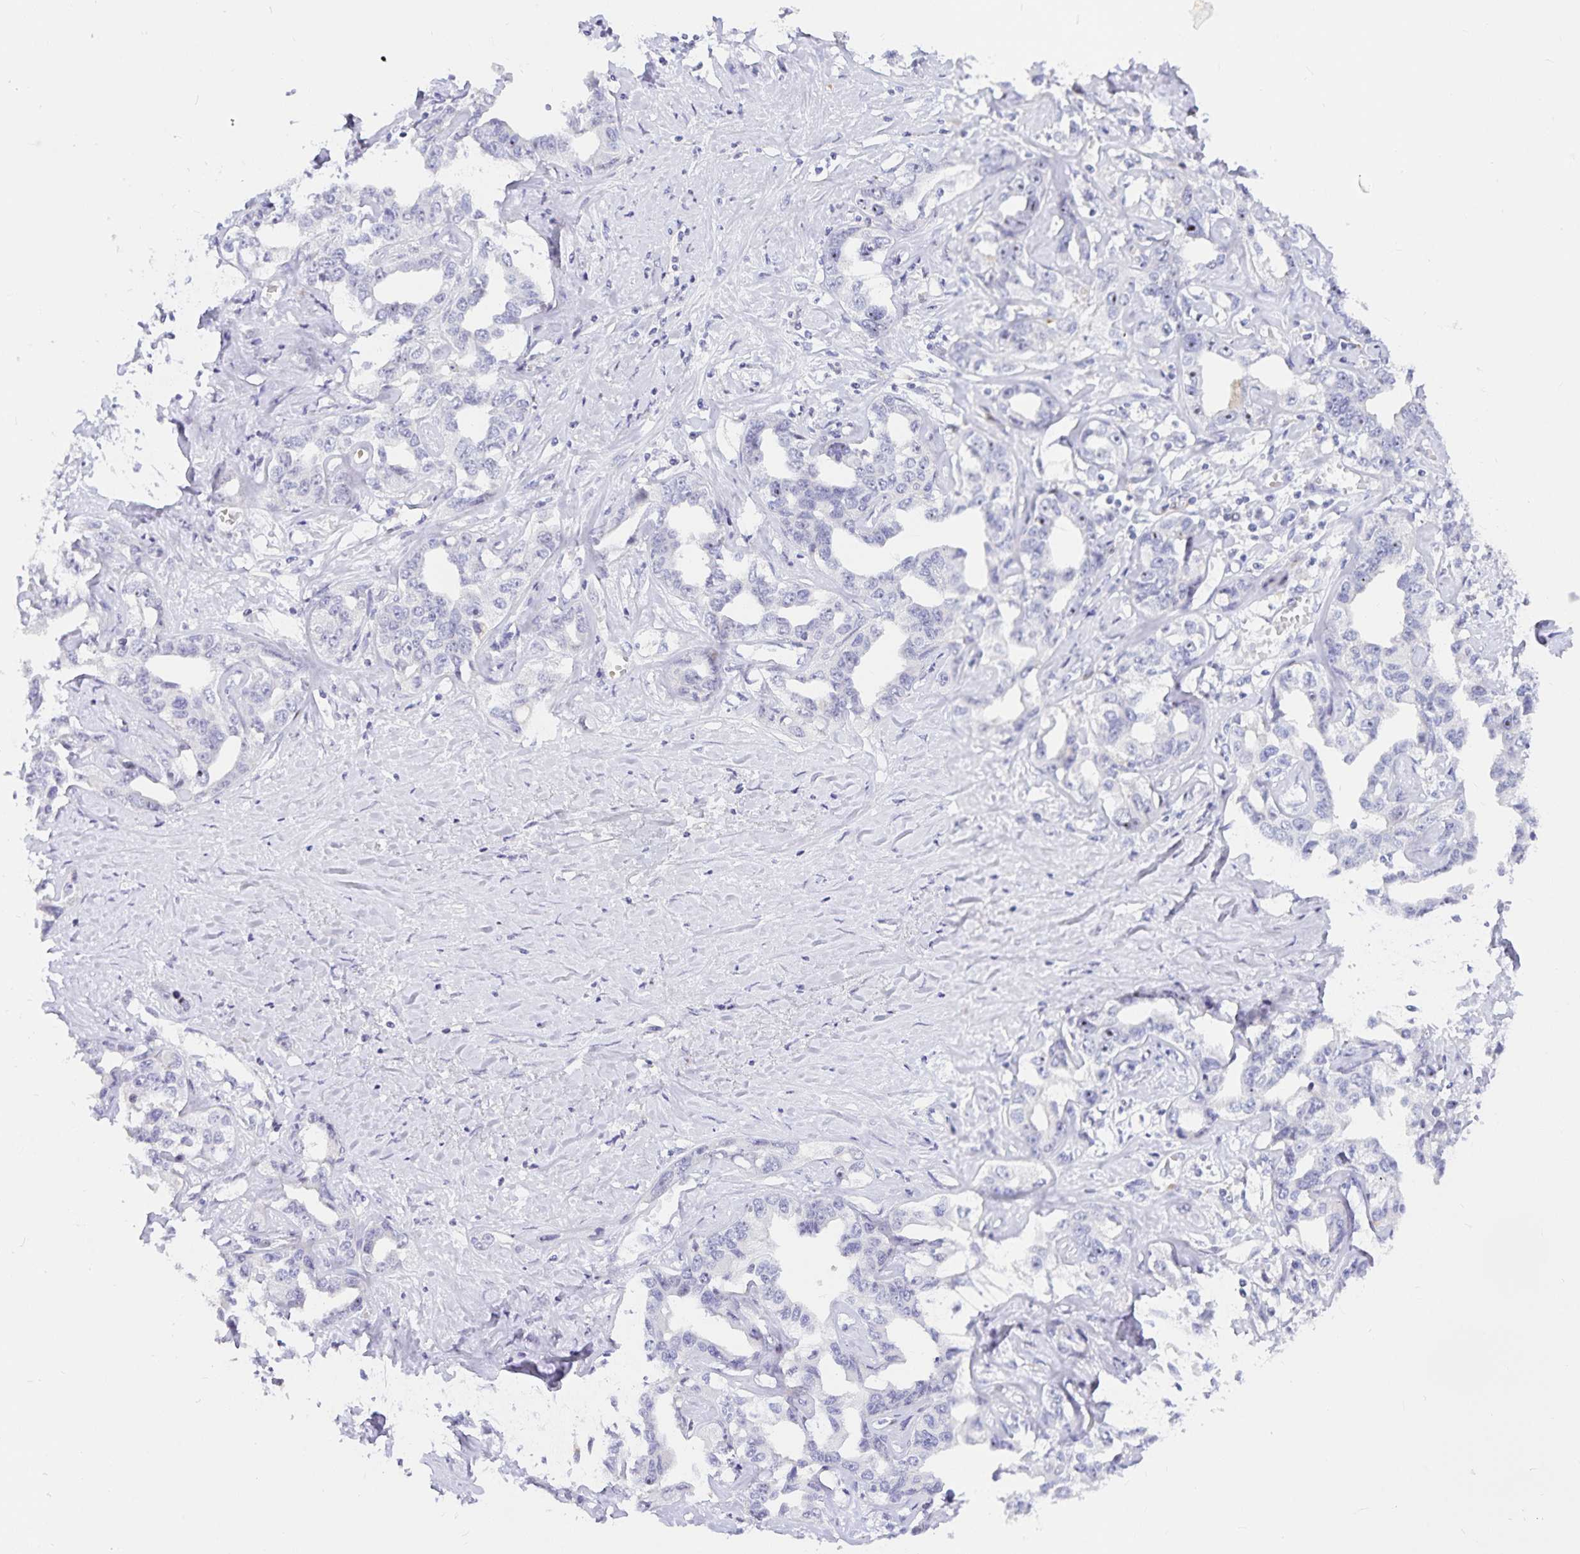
{"staining": {"intensity": "negative", "quantity": "none", "location": "none"}, "tissue": "liver cancer", "cell_type": "Tumor cells", "image_type": "cancer", "snomed": [{"axis": "morphology", "description": "Cholangiocarcinoma"}, {"axis": "topography", "description": "Liver"}], "caption": "This is a micrograph of IHC staining of cholangiocarcinoma (liver), which shows no positivity in tumor cells.", "gene": "KBTBD13", "patient": {"sex": "male", "age": 59}}